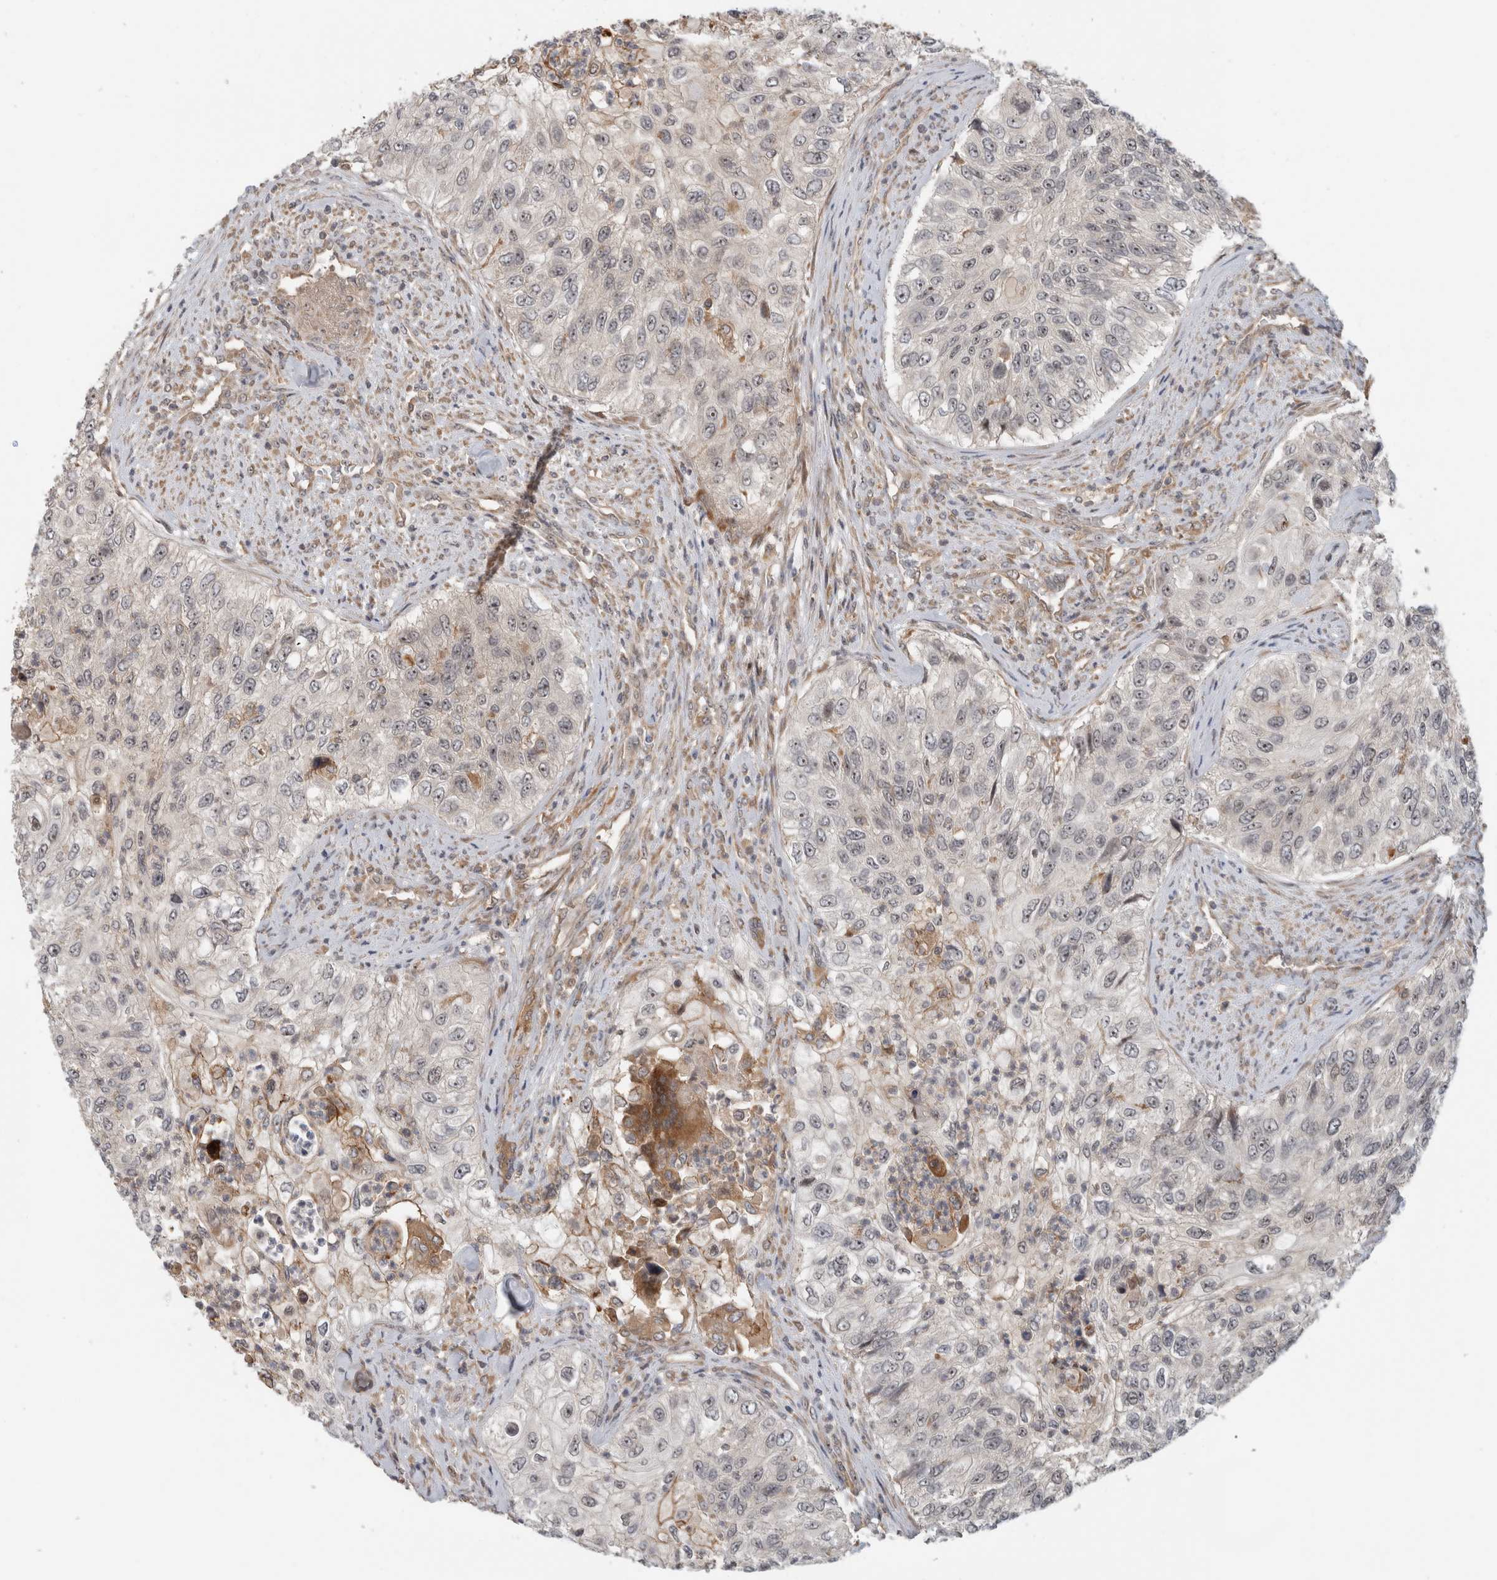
{"staining": {"intensity": "weak", "quantity": "<25%", "location": "nuclear"}, "tissue": "urothelial cancer", "cell_type": "Tumor cells", "image_type": "cancer", "snomed": [{"axis": "morphology", "description": "Urothelial carcinoma, High grade"}, {"axis": "topography", "description": "Urinary bladder"}], "caption": "An immunohistochemistry (IHC) image of urothelial cancer is shown. There is no staining in tumor cells of urothelial cancer.", "gene": "WASF2", "patient": {"sex": "female", "age": 60}}